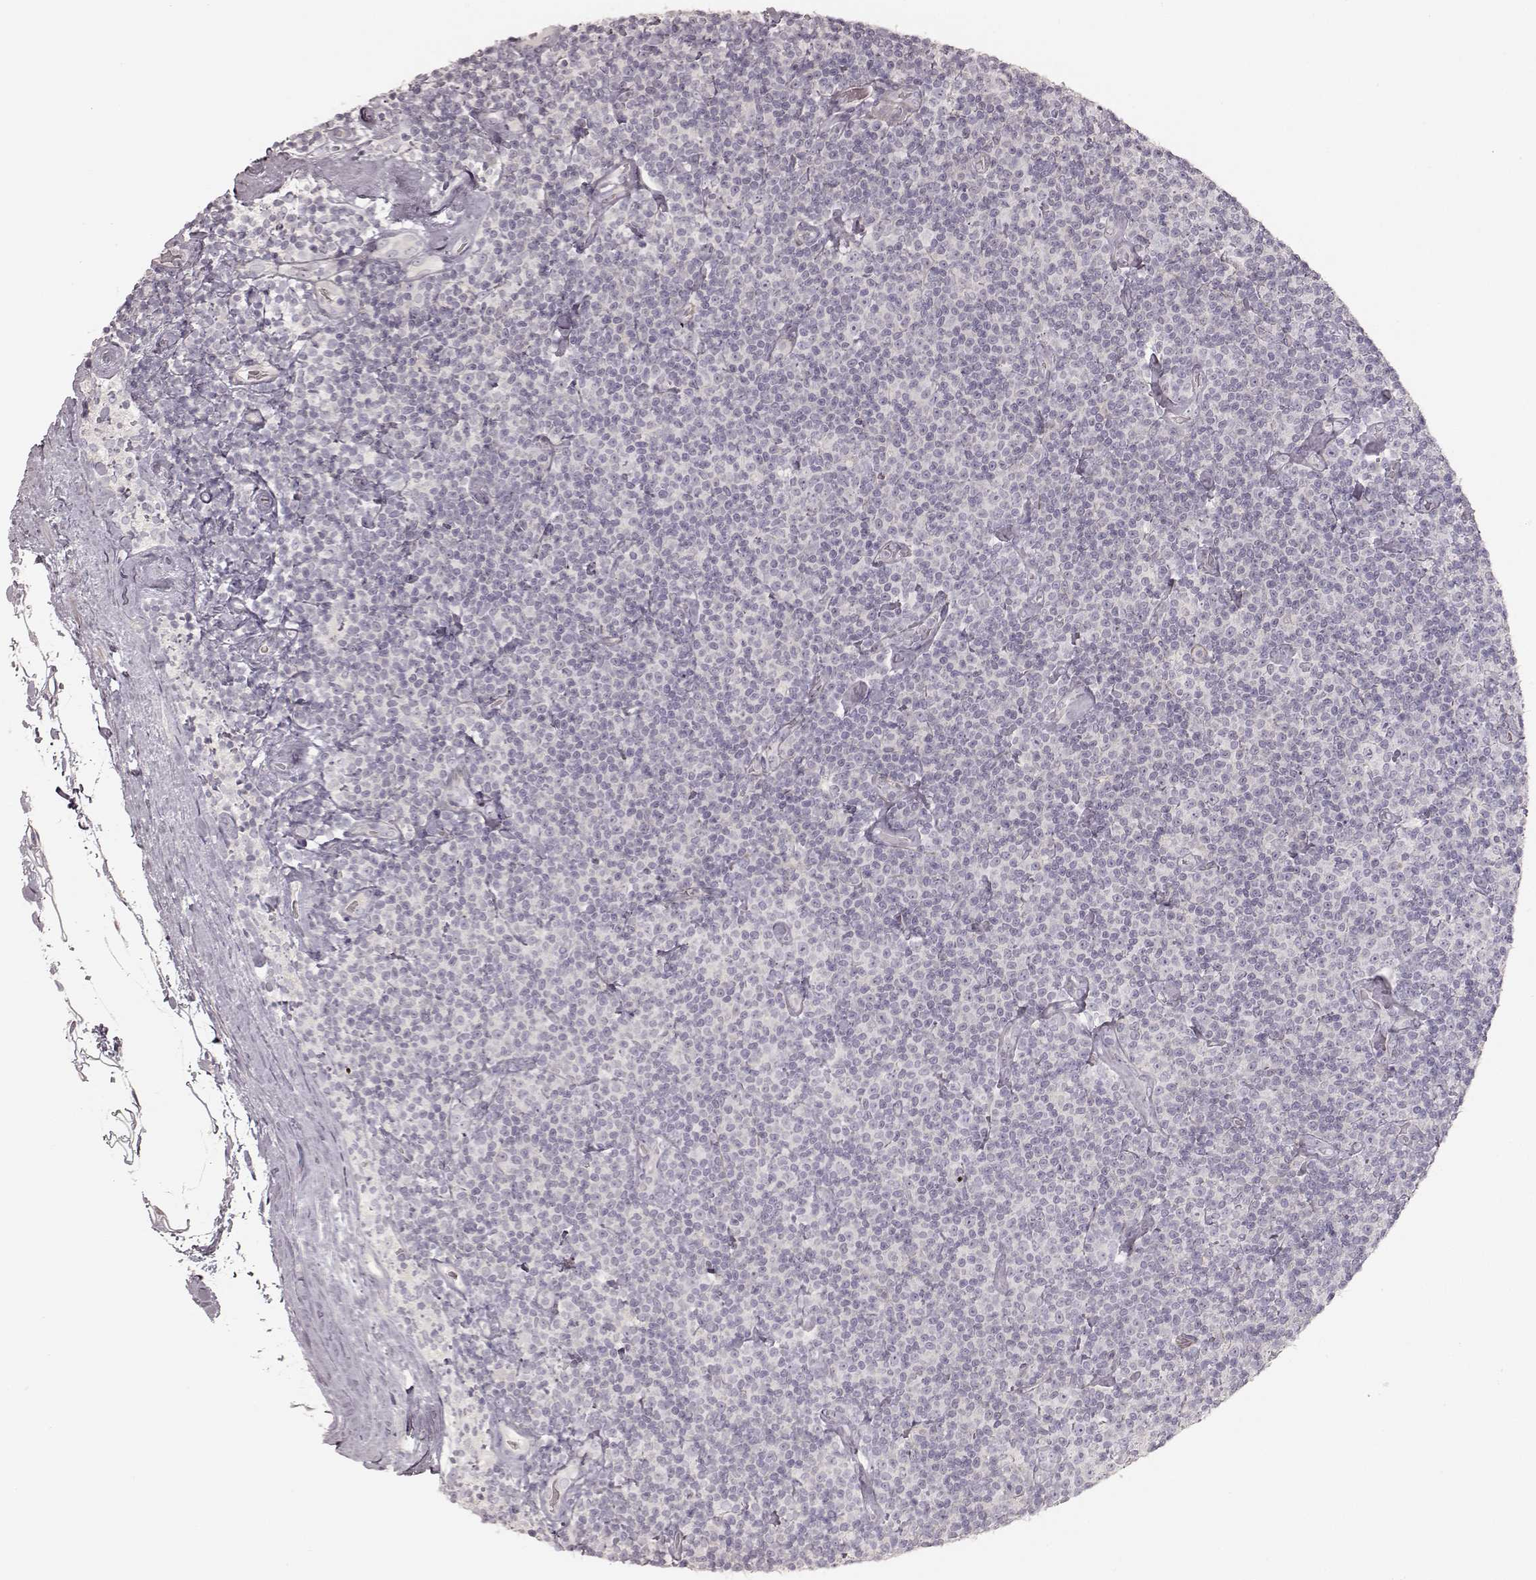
{"staining": {"intensity": "negative", "quantity": "none", "location": "none"}, "tissue": "lymphoma", "cell_type": "Tumor cells", "image_type": "cancer", "snomed": [{"axis": "morphology", "description": "Malignant lymphoma, non-Hodgkin's type, Low grade"}, {"axis": "topography", "description": "Lymph node"}], "caption": "There is no significant expression in tumor cells of lymphoma.", "gene": "KCNJ9", "patient": {"sex": "male", "age": 81}}